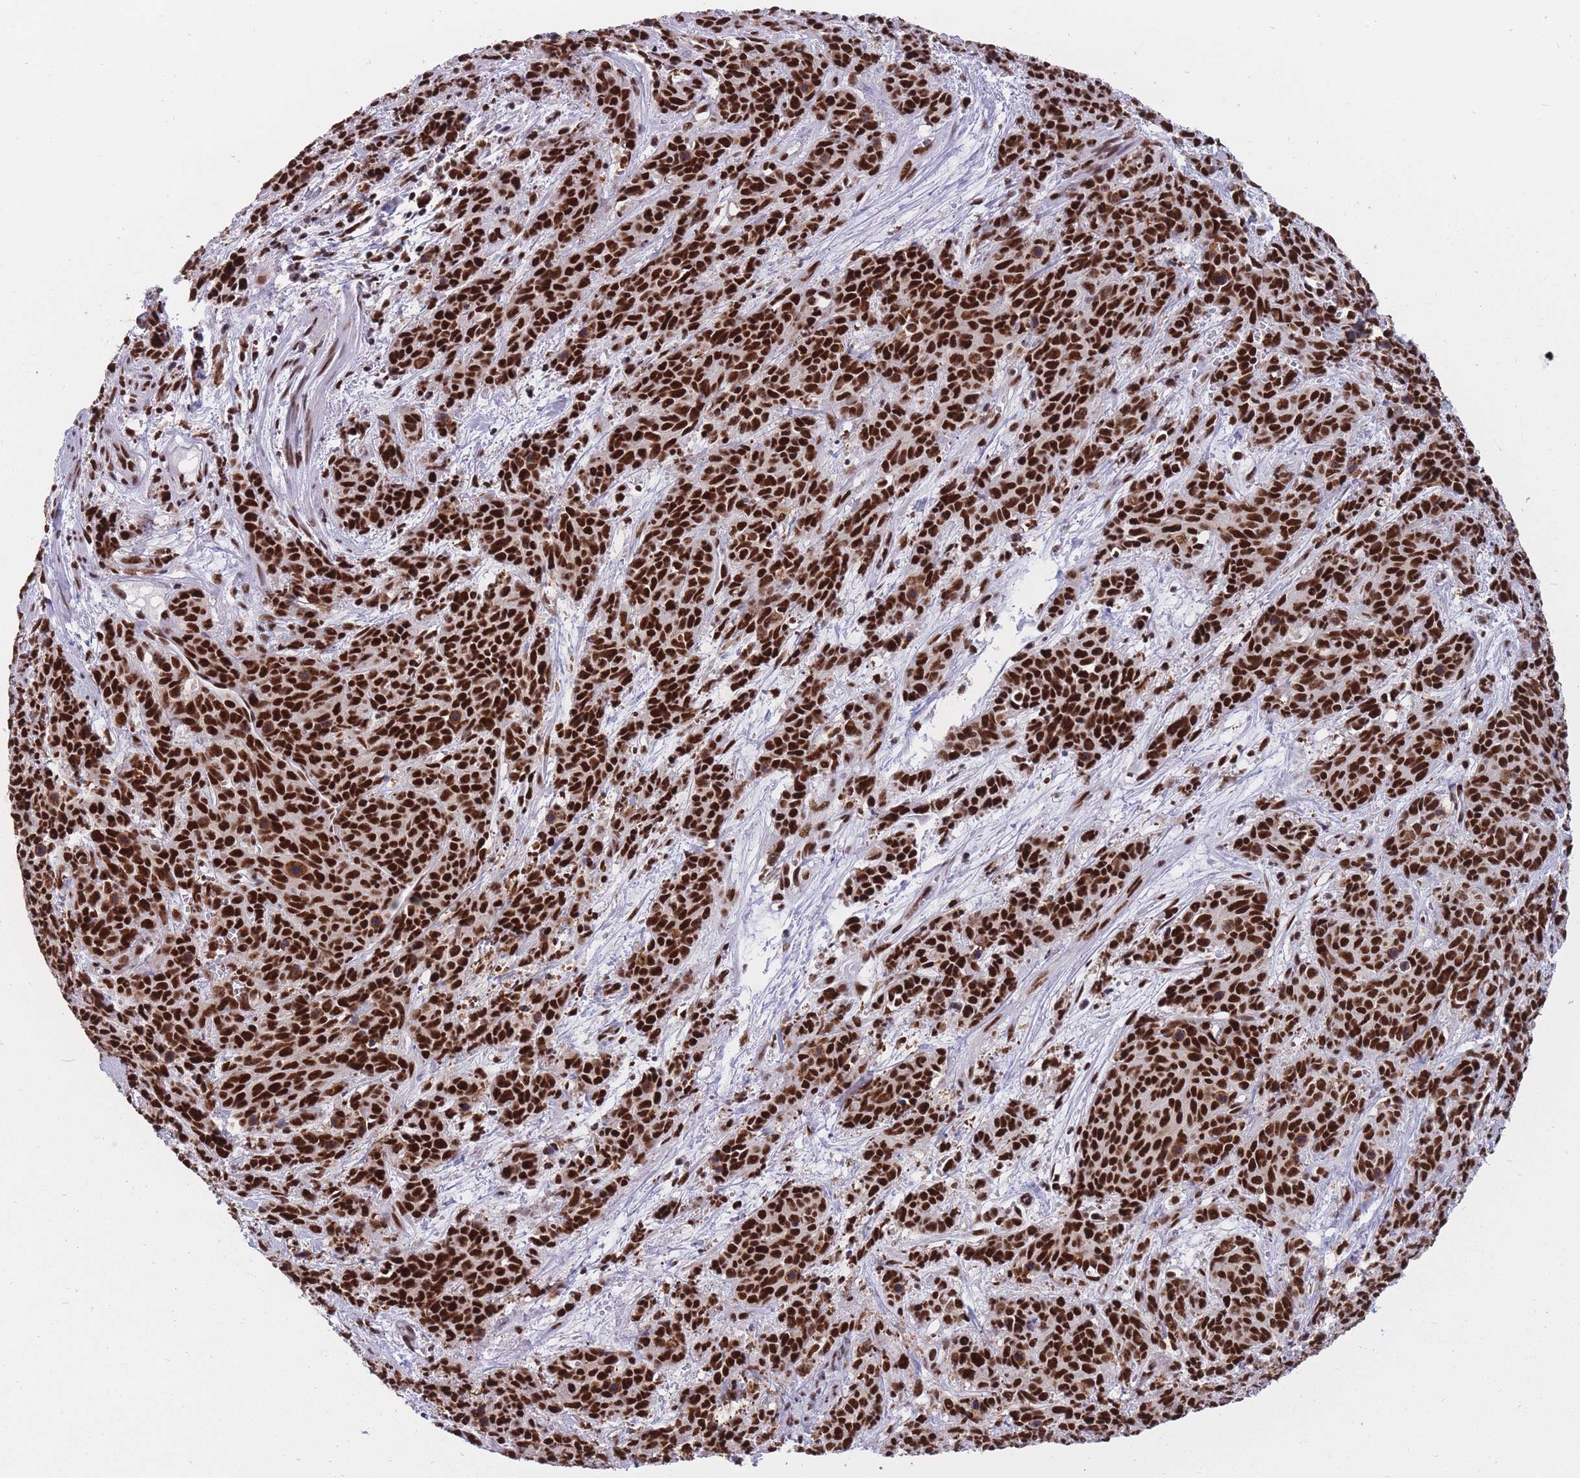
{"staining": {"intensity": "strong", "quantity": ">75%", "location": "nuclear"}, "tissue": "cervical cancer", "cell_type": "Tumor cells", "image_type": "cancer", "snomed": [{"axis": "morphology", "description": "Squamous cell carcinoma, NOS"}, {"axis": "topography", "description": "Cervix"}], "caption": "DAB immunohistochemical staining of human squamous cell carcinoma (cervical) demonstrates strong nuclear protein staining in about >75% of tumor cells. Immunohistochemistry (ihc) stains the protein in brown and the nuclei are stained blue.", "gene": "PRPF19", "patient": {"sex": "female", "age": 60}}